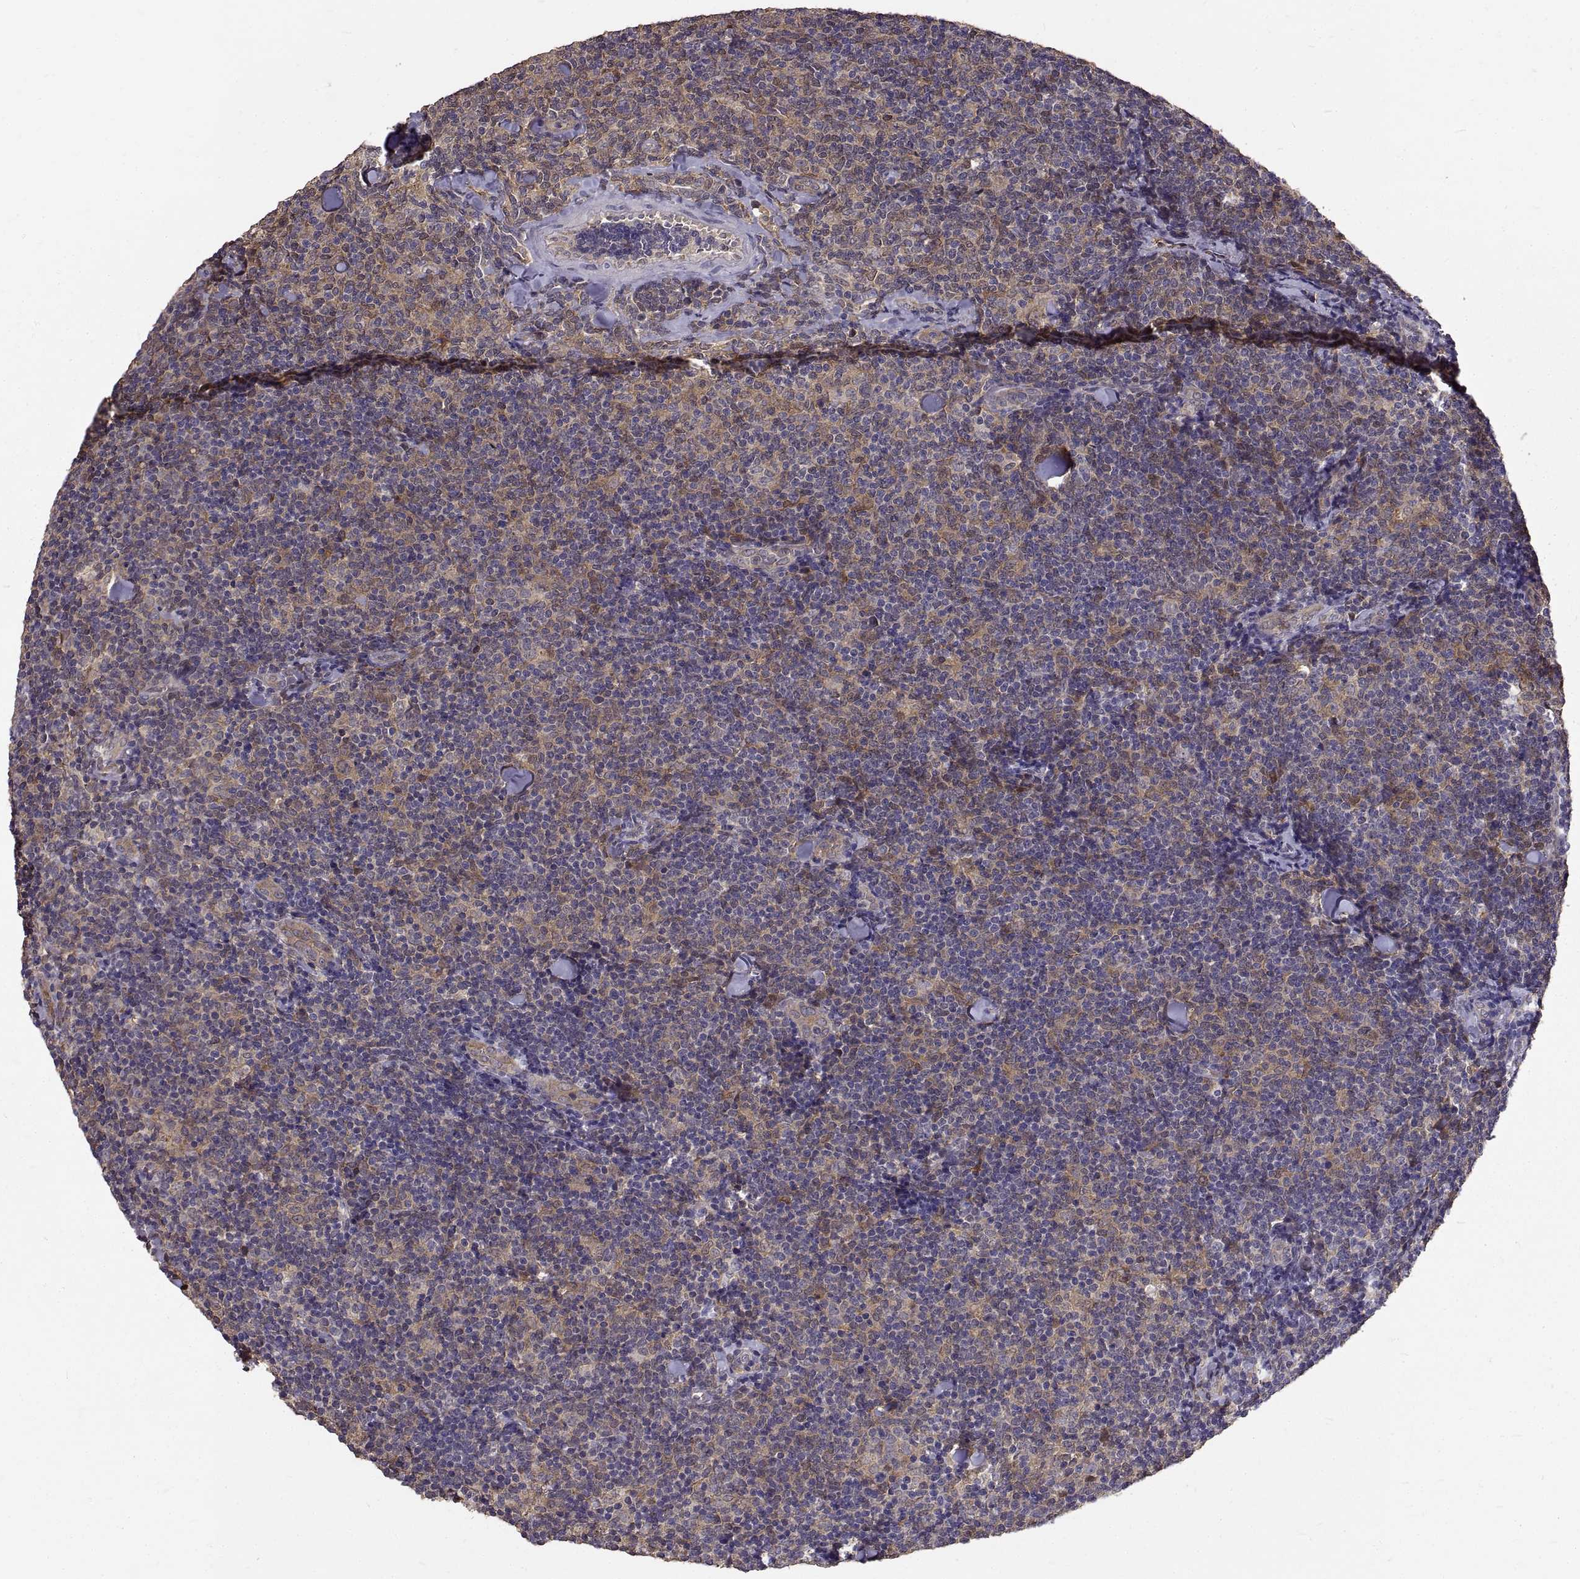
{"staining": {"intensity": "negative", "quantity": "none", "location": "none"}, "tissue": "lymphoma", "cell_type": "Tumor cells", "image_type": "cancer", "snomed": [{"axis": "morphology", "description": "Malignant lymphoma, non-Hodgkin's type, Low grade"}, {"axis": "topography", "description": "Lymph node"}], "caption": "Immunohistochemical staining of lymphoma displays no significant positivity in tumor cells.", "gene": "PEA15", "patient": {"sex": "female", "age": 56}}